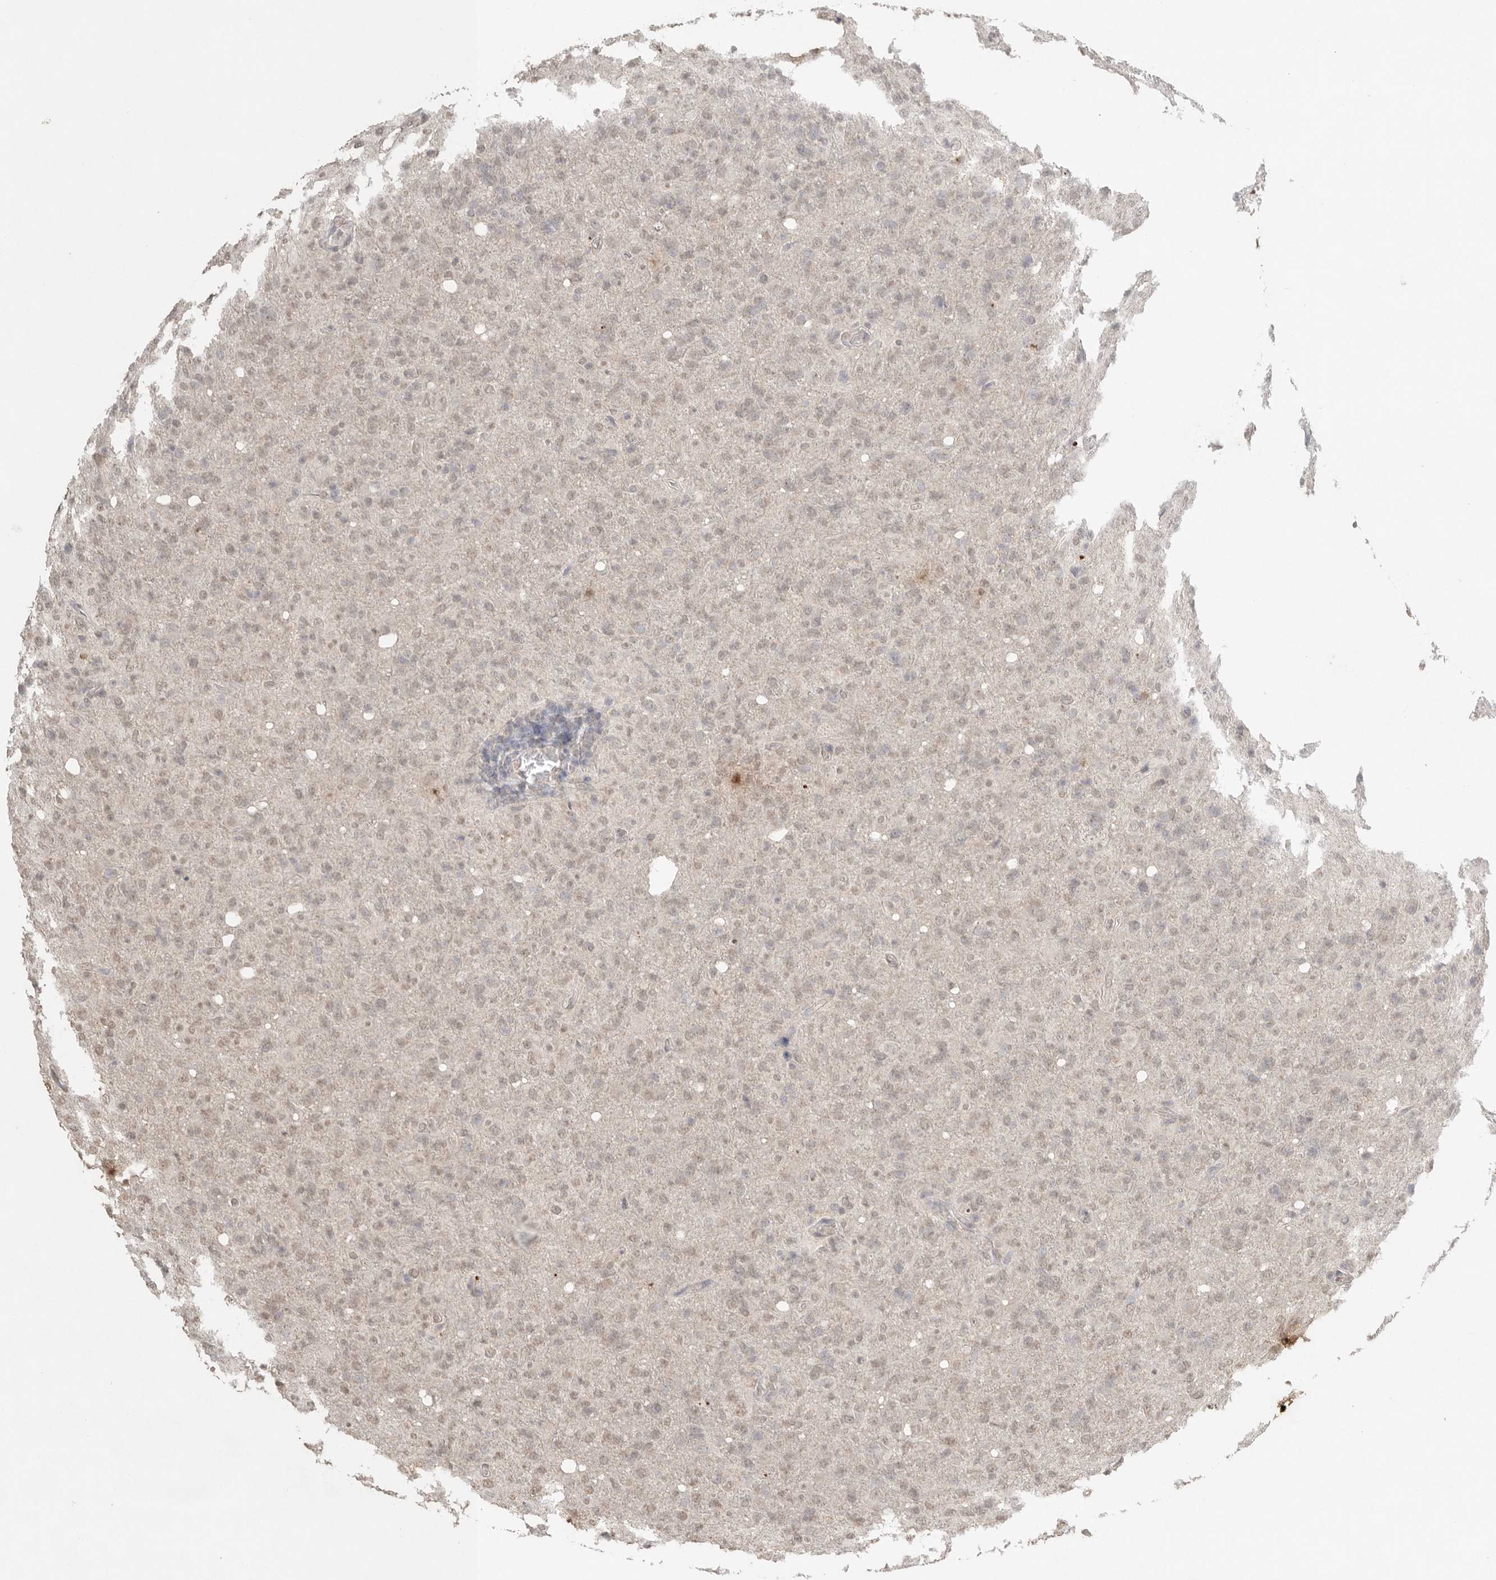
{"staining": {"intensity": "weak", "quantity": ">75%", "location": "nuclear"}, "tissue": "glioma", "cell_type": "Tumor cells", "image_type": "cancer", "snomed": [{"axis": "morphology", "description": "Glioma, malignant, High grade"}, {"axis": "topography", "description": "Brain"}], "caption": "An IHC image of neoplastic tissue is shown. Protein staining in brown labels weak nuclear positivity in glioma within tumor cells. (DAB (3,3'-diaminobenzidine) IHC, brown staining for protein, blue staining for nuclei).", "gene": "KLK5", "patient": {"sex": "female", "age": 57}}